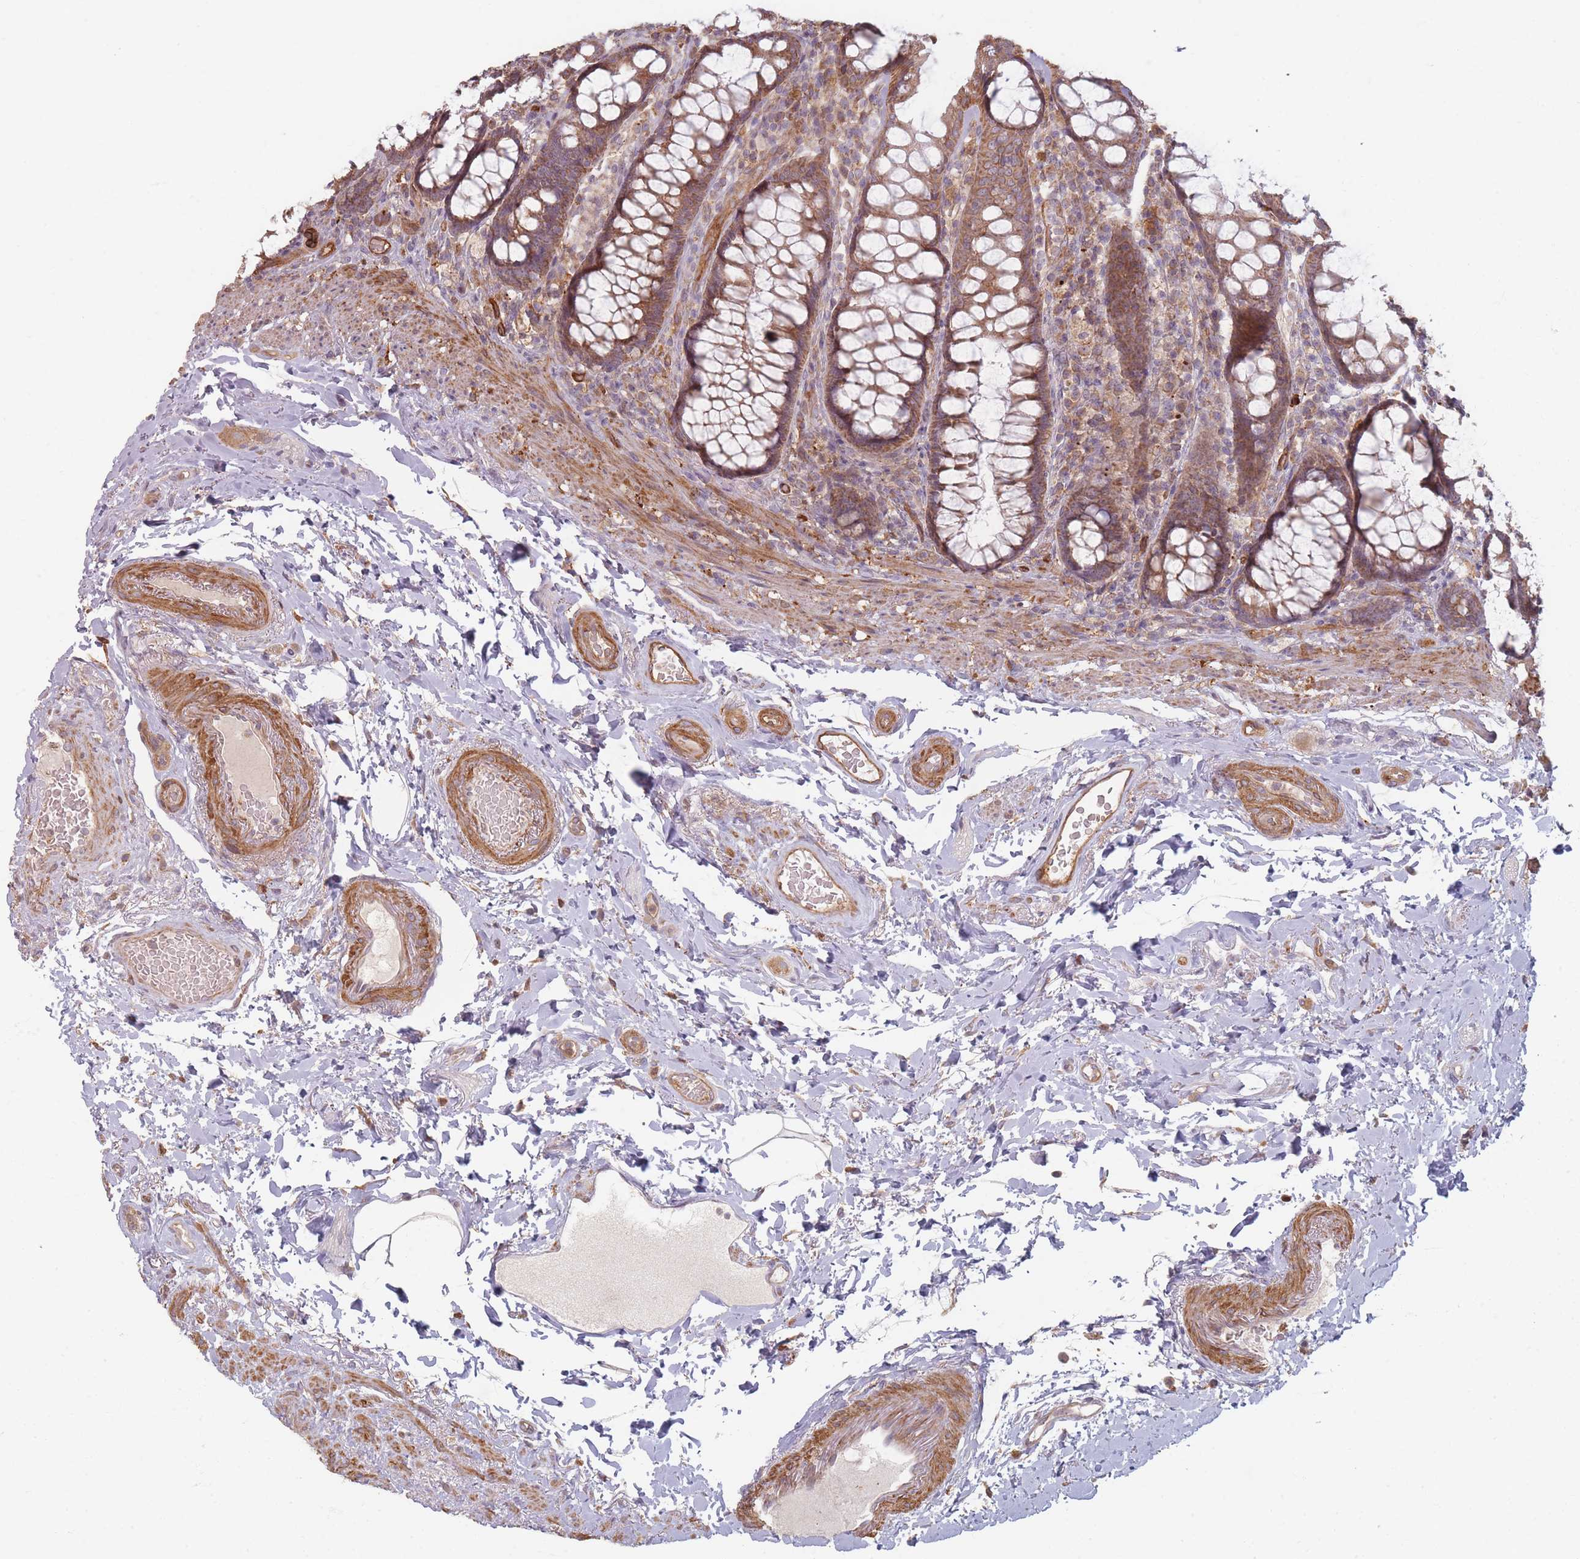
{"staining": {"intensity": "moderate", "quantity": ">75%", "location": "cytoplasmic/membranous"}, "tissue": "rectum", "cell_type": "Glandular cells", "image_type": "normal", "snomed": [{"axis": "morphology", "description": "Normal tissue, NOS"}, {"axis": "topography", "description": "Rectum"}], "caption": "DAB immunohistochemical staining of benign rectum displays moderate cytoplasmic/membranous protein staining in about >75% of glandular cells. (Brightfield microscopy of DAB IHC at high magnification).", "gene": "MRPS6", "patient": {"sex": "male", "age": 83}}